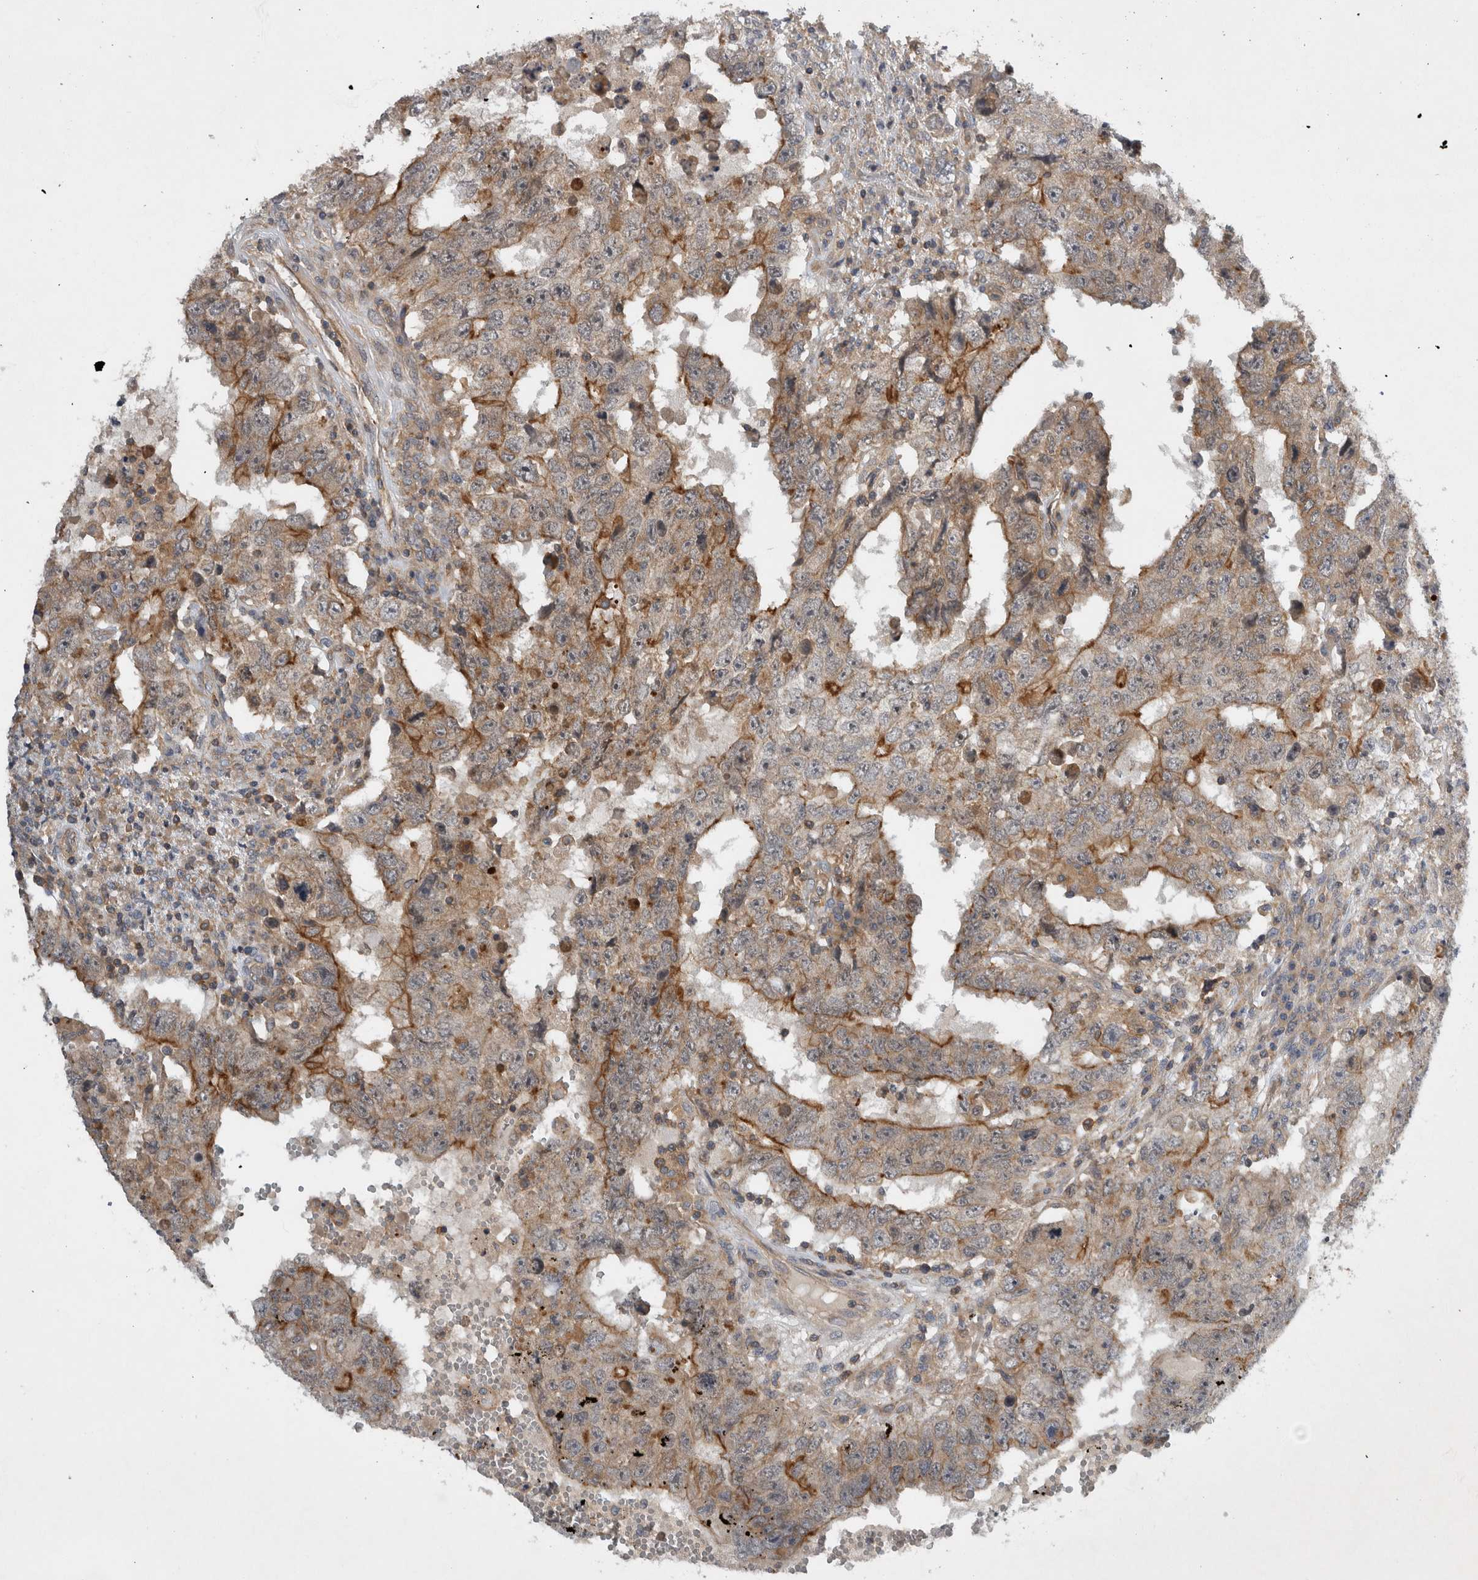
{"staining": {"intensity": "moderate", "quantity": "25%-75%", "location": "cytoplasmic/membranous"}, "tissue": "testis cancer", "cell_type": "Tumor cells", "image_type": "cancer", "snomed": [{"axis": "morphology", "description": "Carcinoma, Embryonal, NOS"}, {"axis": "topography", "description": "Testis"}], "caption": "The immunohistochemical stain labels moderate cytoplasmic/membranous staining in tumor cells of testis cancer tissue.", "gene": "SCARA5", "patient": {"sex": "male", "age": 26}}